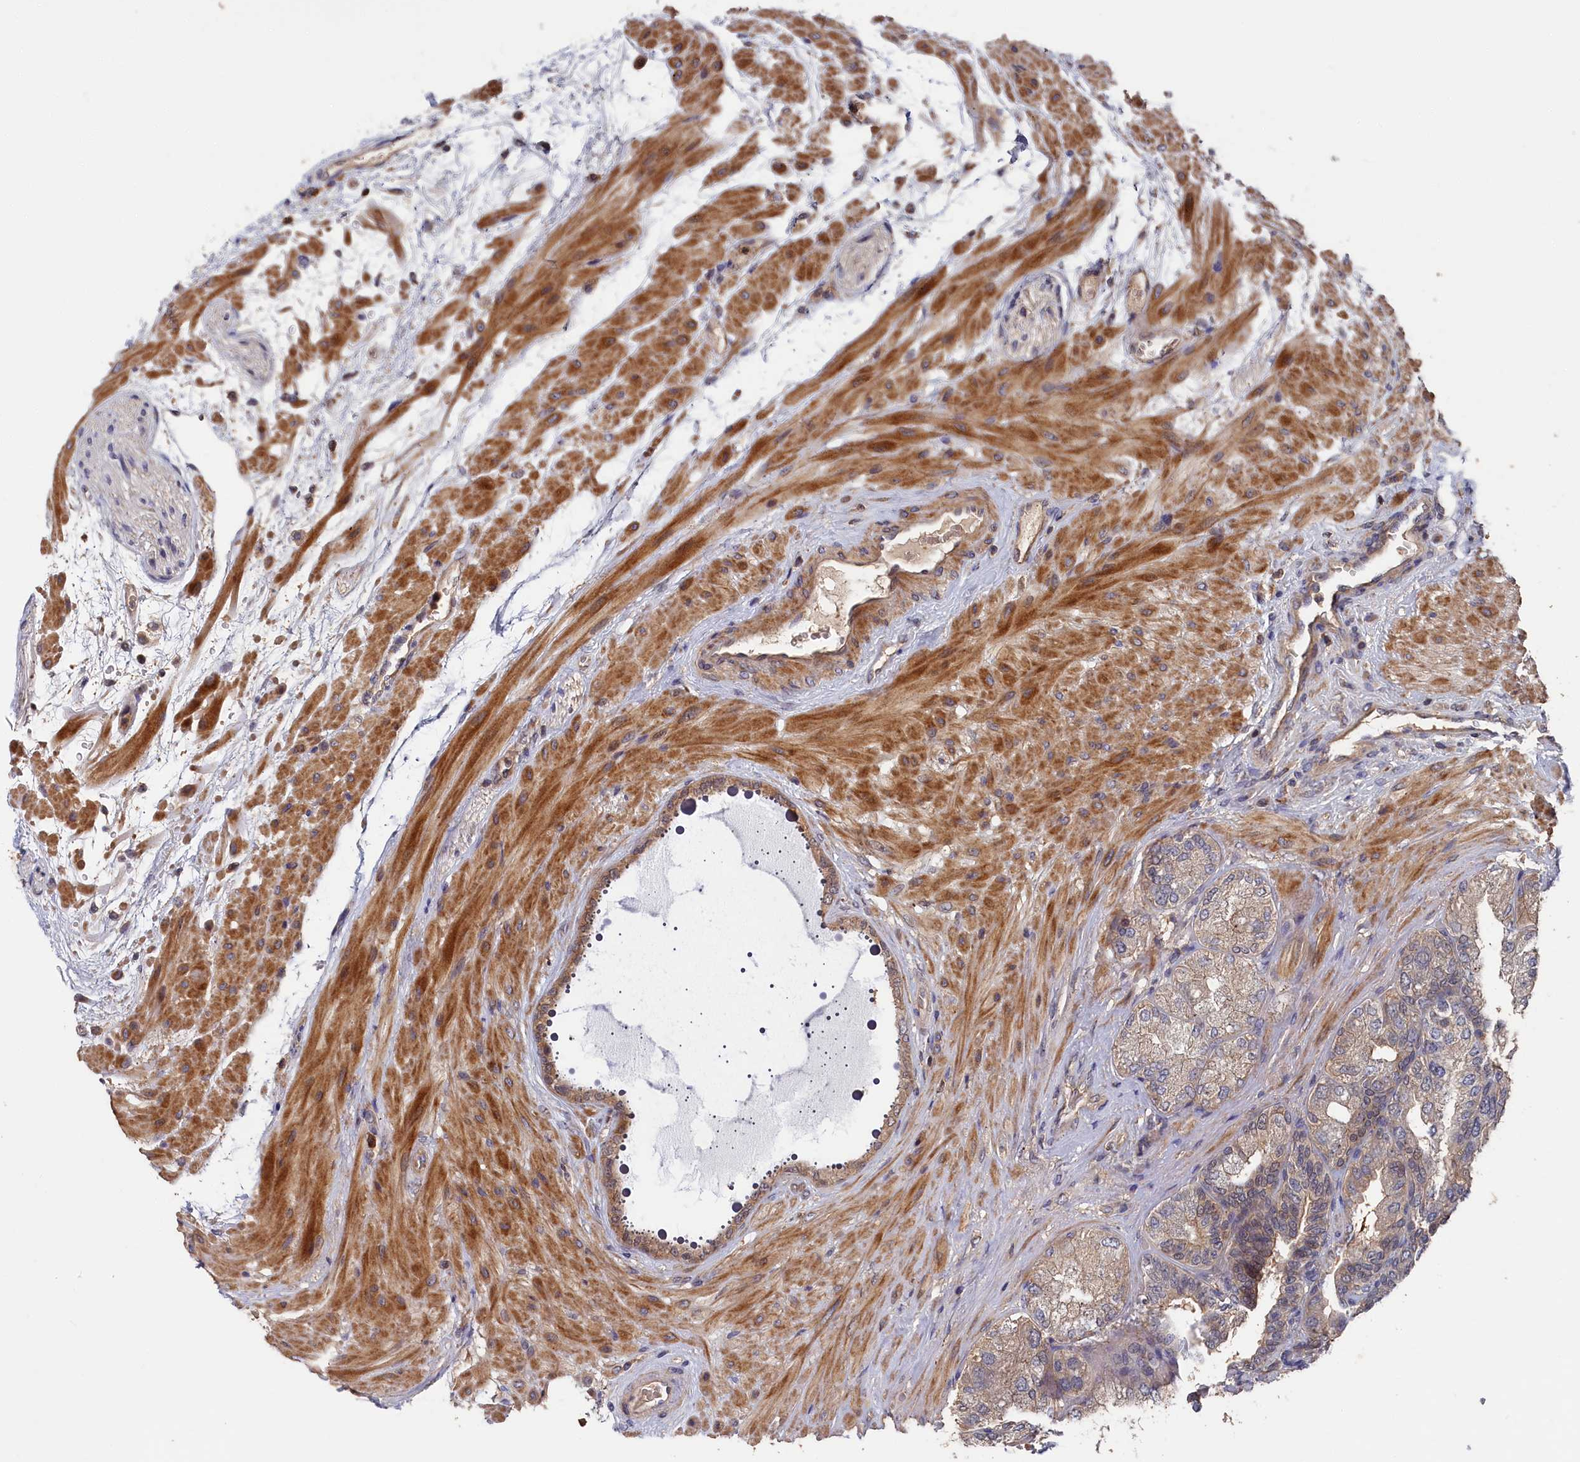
{"staining": {"intensity": "moderate", "quantity": "25%-75%", "location": "cytoplasmic/membranous"}, "tissue": "seminal vesicle", "cell_type": "Glandular cells", "image_type": "normal", "snomed": [{"axis": "morphology", "description": "Normal tissue, NOS"}, {"axis": "topography", "description": "Seminal veicle"}, {"axis": "topography", "description": "Peripheral nerve tissue"}], "caption": "Immunohistochemical staining of normal seminal vesicle shows 25%-75% levels of moderate cytoplasmic/membranous protein expression in about 25%-75% of glandular cells. (IHC, brightfield microscopy, high magnification).", "gene": "RMI2", "patient": {"sex": "male", "age": 63}}